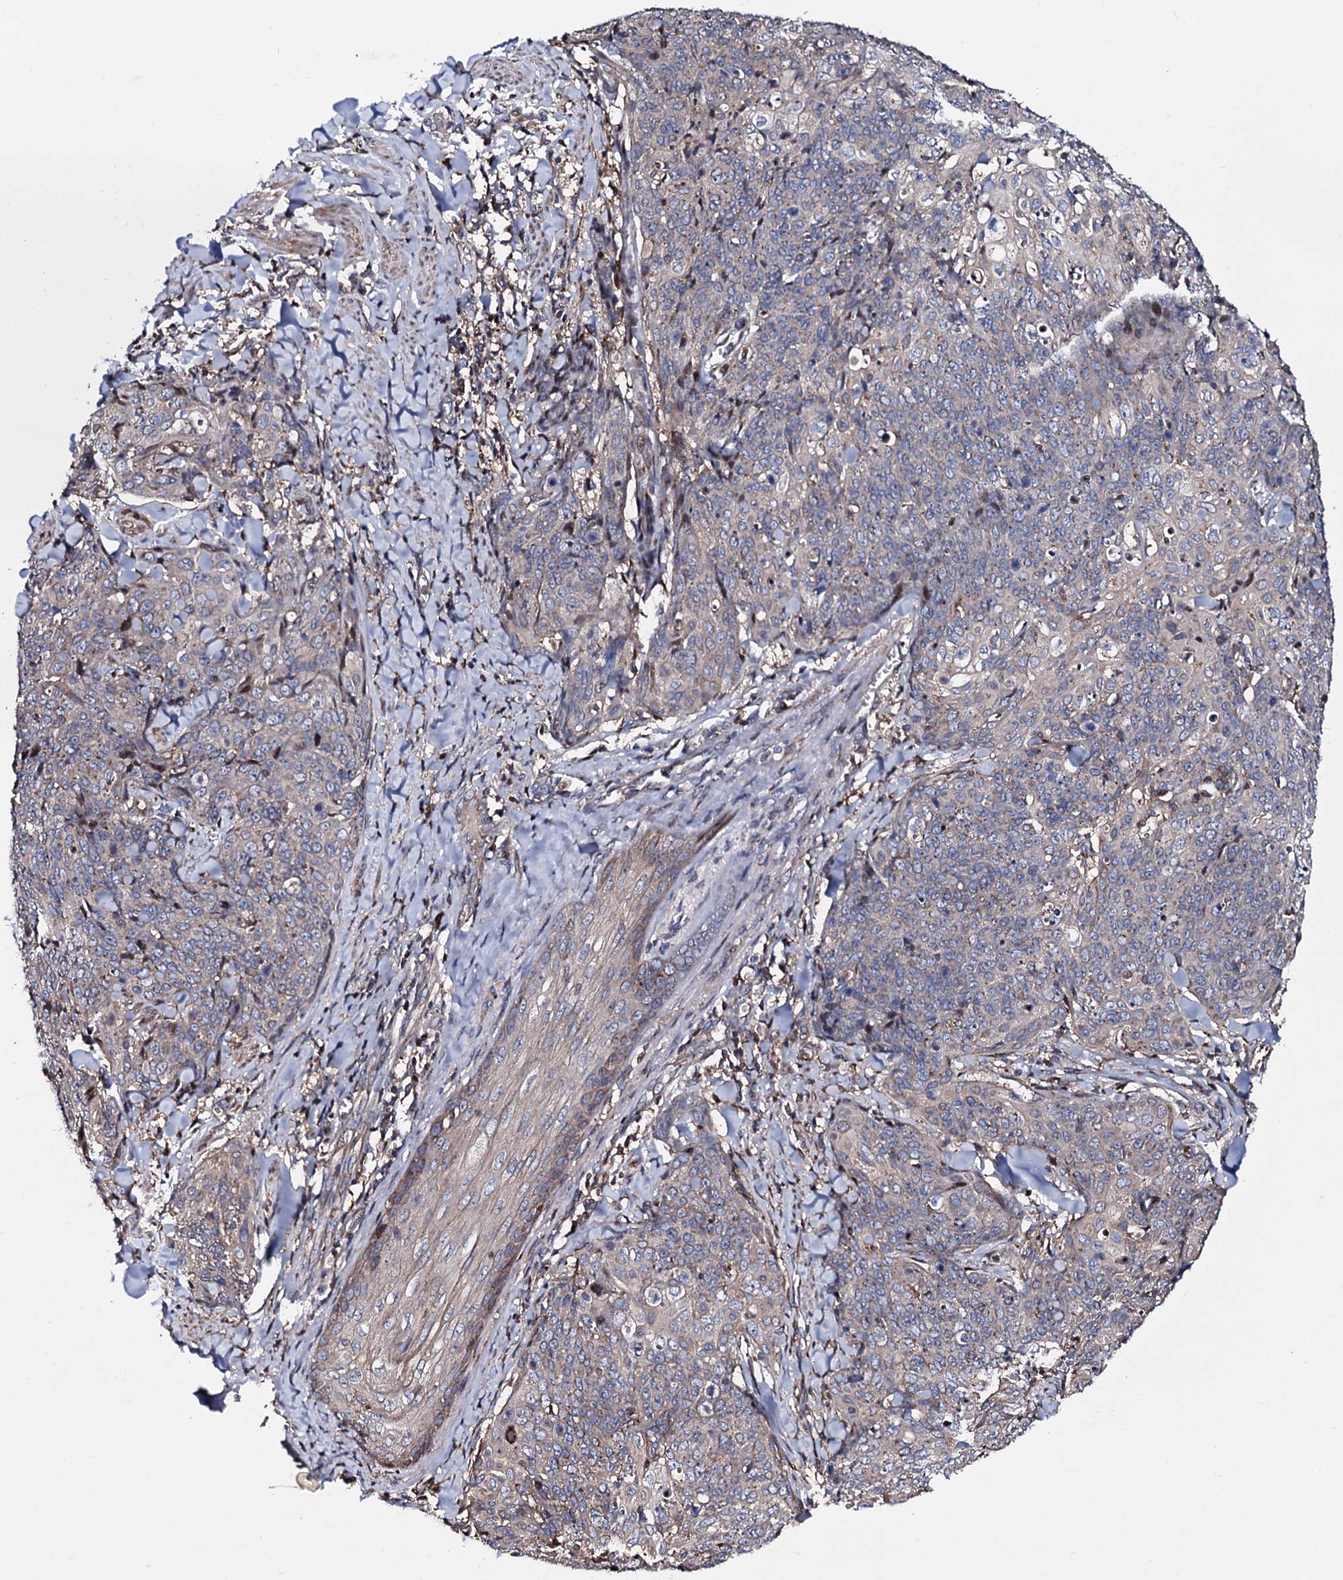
{"staining": {"intensity": "weak", "quantity": "<25%", "location": "cytoplasmic/membranous"}, "tissue": "skin cancer", "cell_type": "Tumor cells", "image_type": "cancer", "snomed": [{"axis": "morphology", "description": "Squamous cell carcinoma, NOS"}, {"axis": "topography", "description": "Skin"}, {"axis": "topography", "description": "Vulva"}], "caption": "Immunohistochemistry of human skin squamous cell carcinoma displays no positivity in tumor cells.", "gene": "PLET1", "patient": {"sex": "female", "age": 85}}